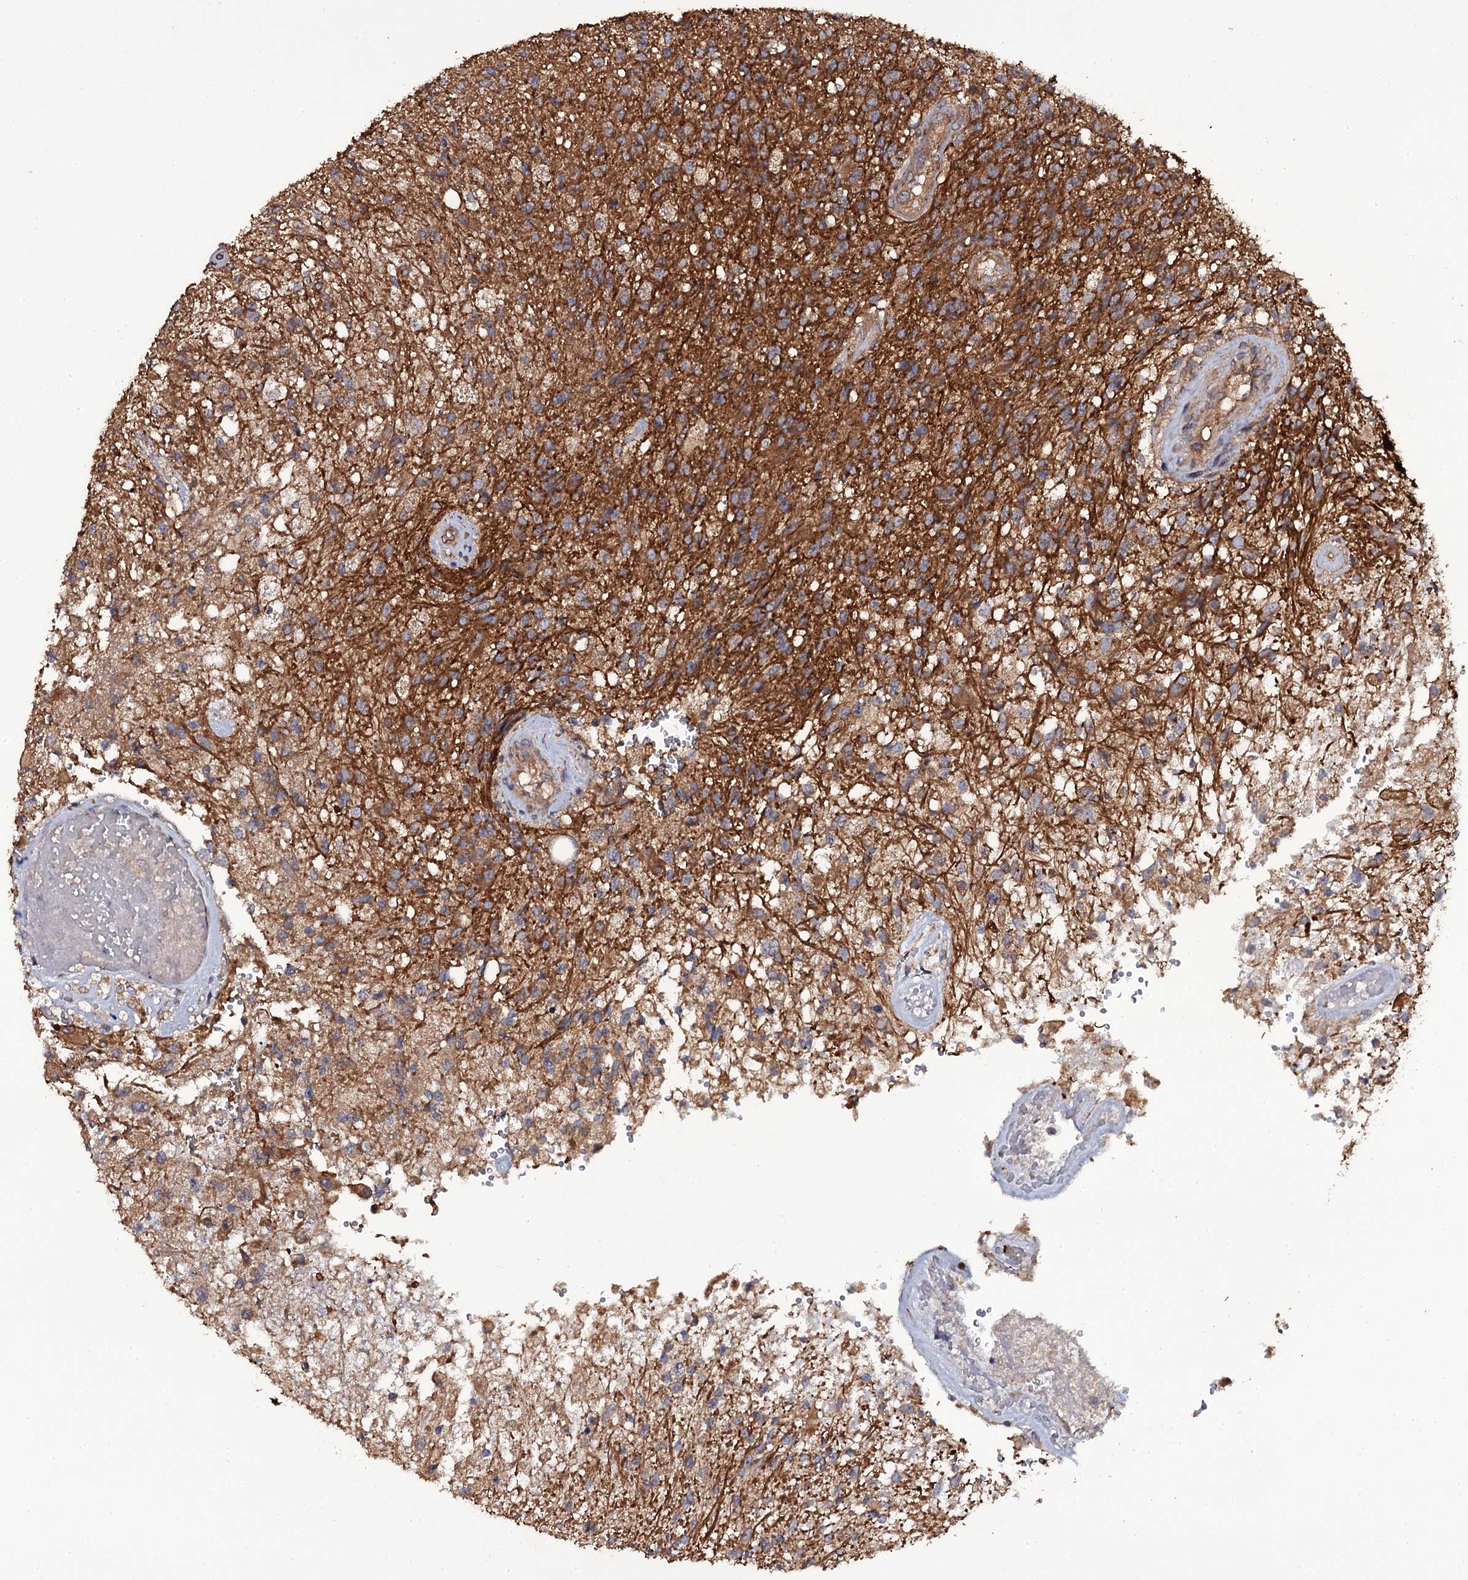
{"staining": {"intensity": "moderate", "quantity": ">75%", "location": "cytoplasmic/membranous"}, "tissue": "glioma", "cell_type": "Tumor cells", "image_type": "cancer", "snomed": [{"axis": "morphology", "description": "Glioma, malignant, High grade"}, {"axis": "topography", "description": "Brain"}], "caption": "IHC of malignant glioma (high-grade) displays medium levels of moderate cytoplasmic/membranous expression in about >75% of tumor cells.", "gene": "TTC23", "patient": {"sex": "male", "age": 56}}